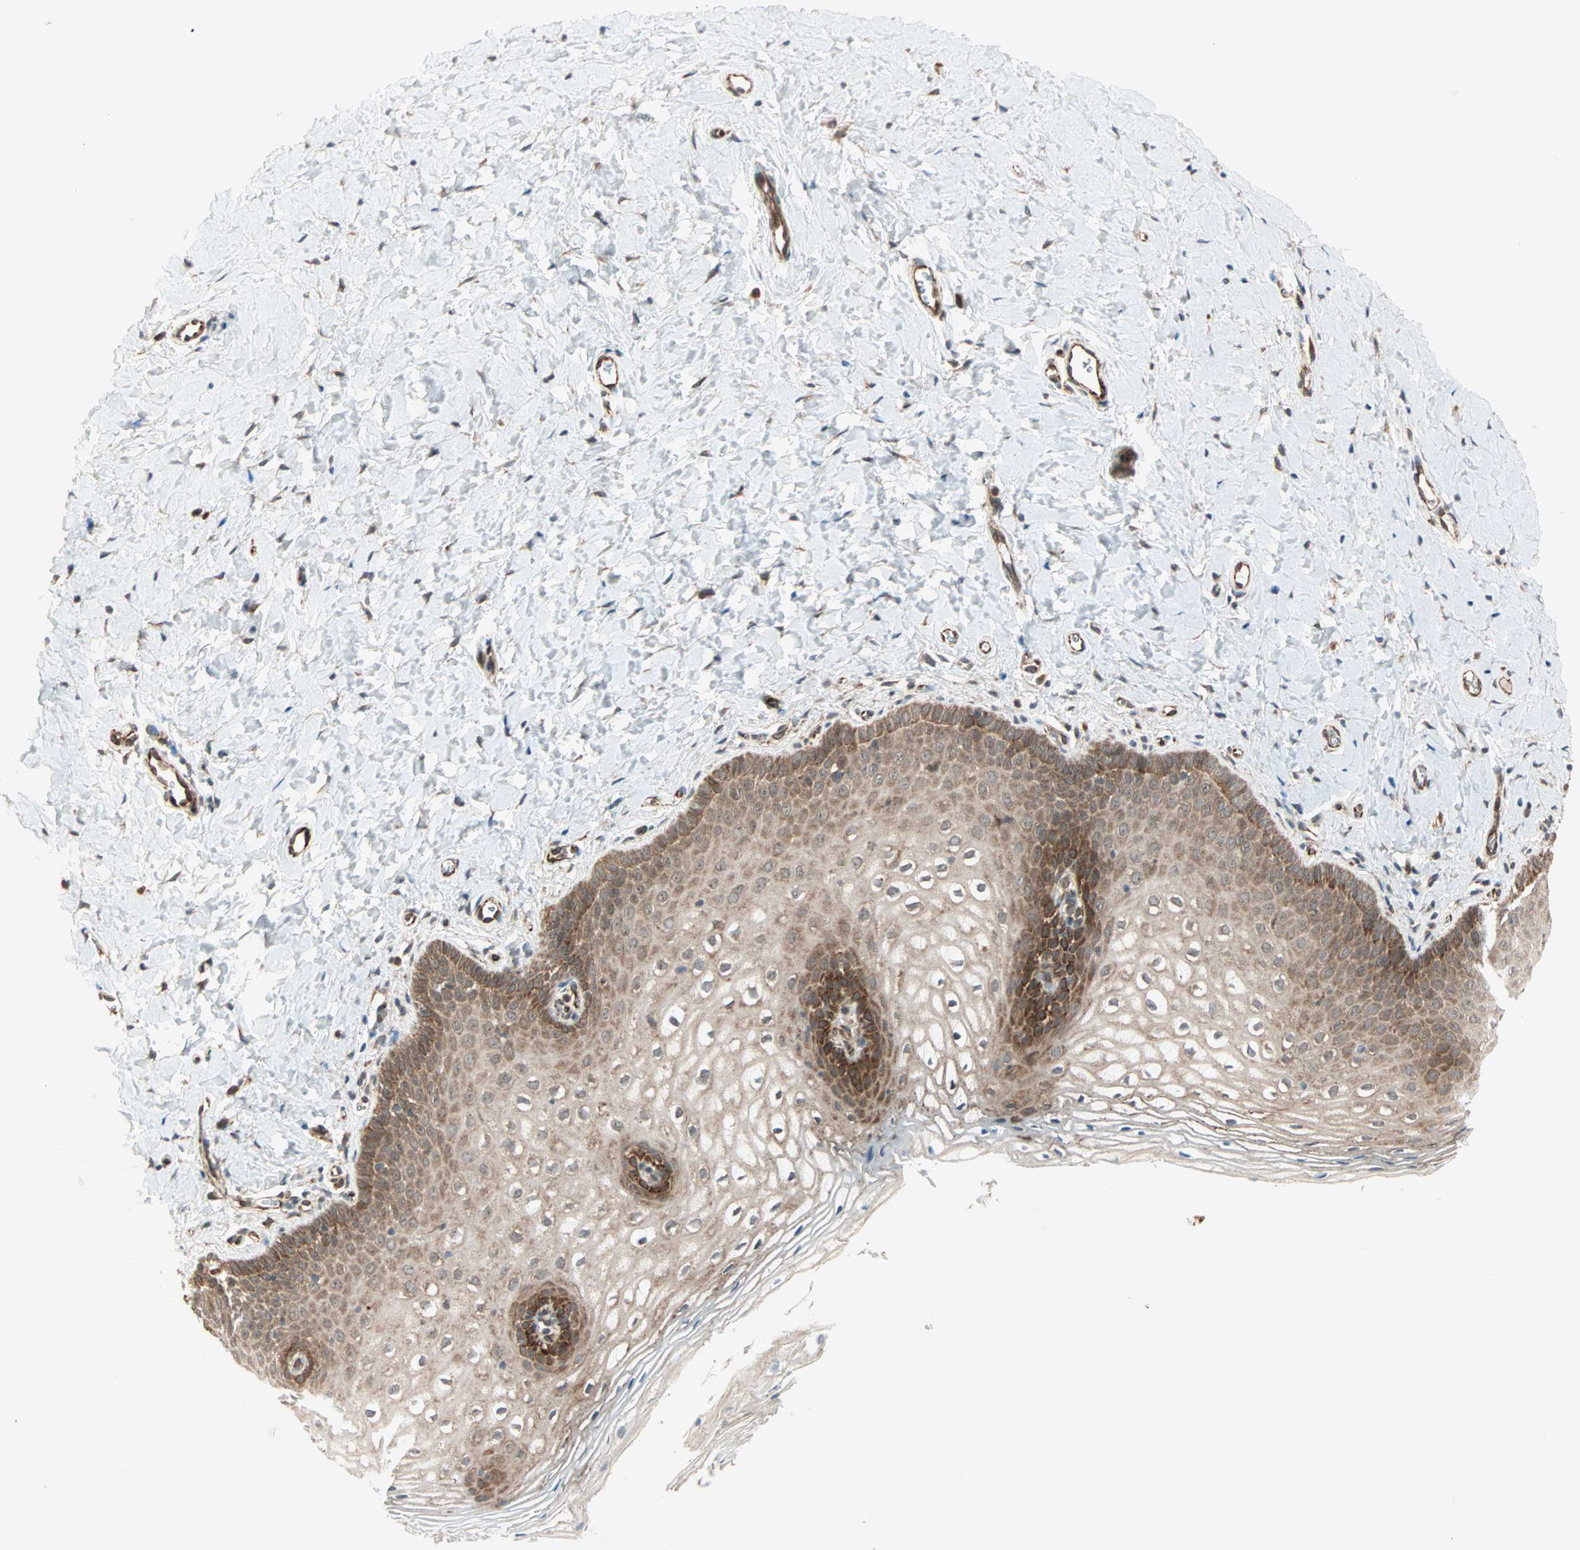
{"staining": {"intensity": "strong", "quantity": ">75%", "location": "cytoplasmic/membranous"}, "tissue": "vagina", "cell_type": "Squamous epithelial cells", "image_type": "normal", "snomed": [{"axis": "morphology", "description": "Normal tissue, NOS"}, {"axis": "topography", "description": "Vagina"}], "caption": "A brown stain highlights strong cytoplasmic/membranous positivity of a protein in squamous epithelial cells of benign vagina. (DAB (3,3'-diaminobenzidine) = brown stain, brightfield microscopy at high magnification).", "gene": "ZNF37A", "patient": {"sex": "female", "age": 55}}